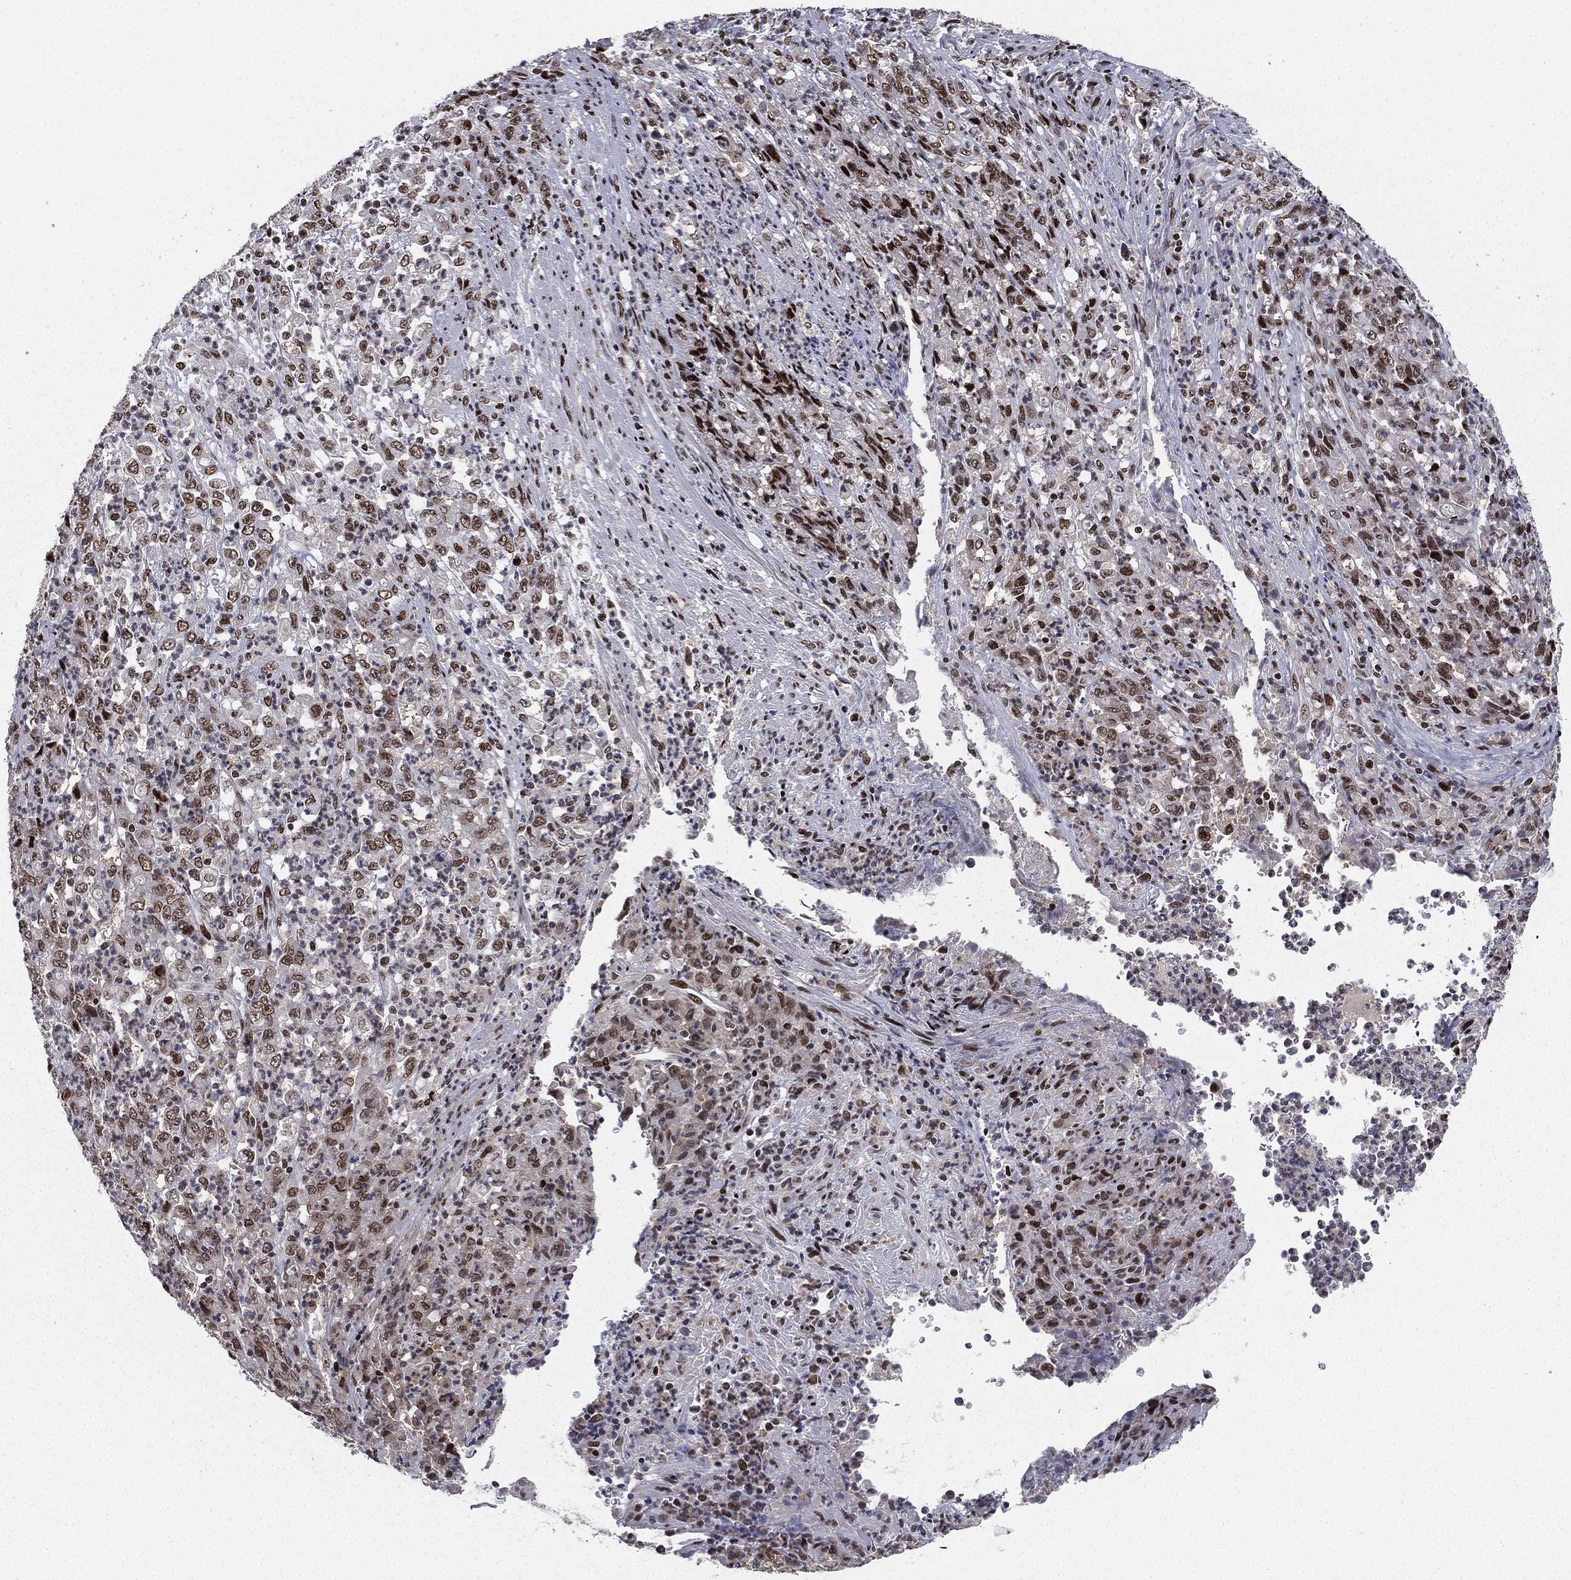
{"staining": {"intensity": "strong", "quantity": "25%-75%", "location": "nuclear"}, "tissue": "stomach cancer", "cell_type": "Tumor cells", "image_type": "cancer", "snomed": [{"axis": "morphology", "description": "Adenocarcinoma, NOS"}, {"axis": "topography", "description": "Stomach, lower"}], "caption": "Human stomach cancer (adenocarcinoma) stained with a protein marker reveals strong staining in tumor cells.", "gene": "RTF1", "patient": {"sex": "female", "age": 71}}